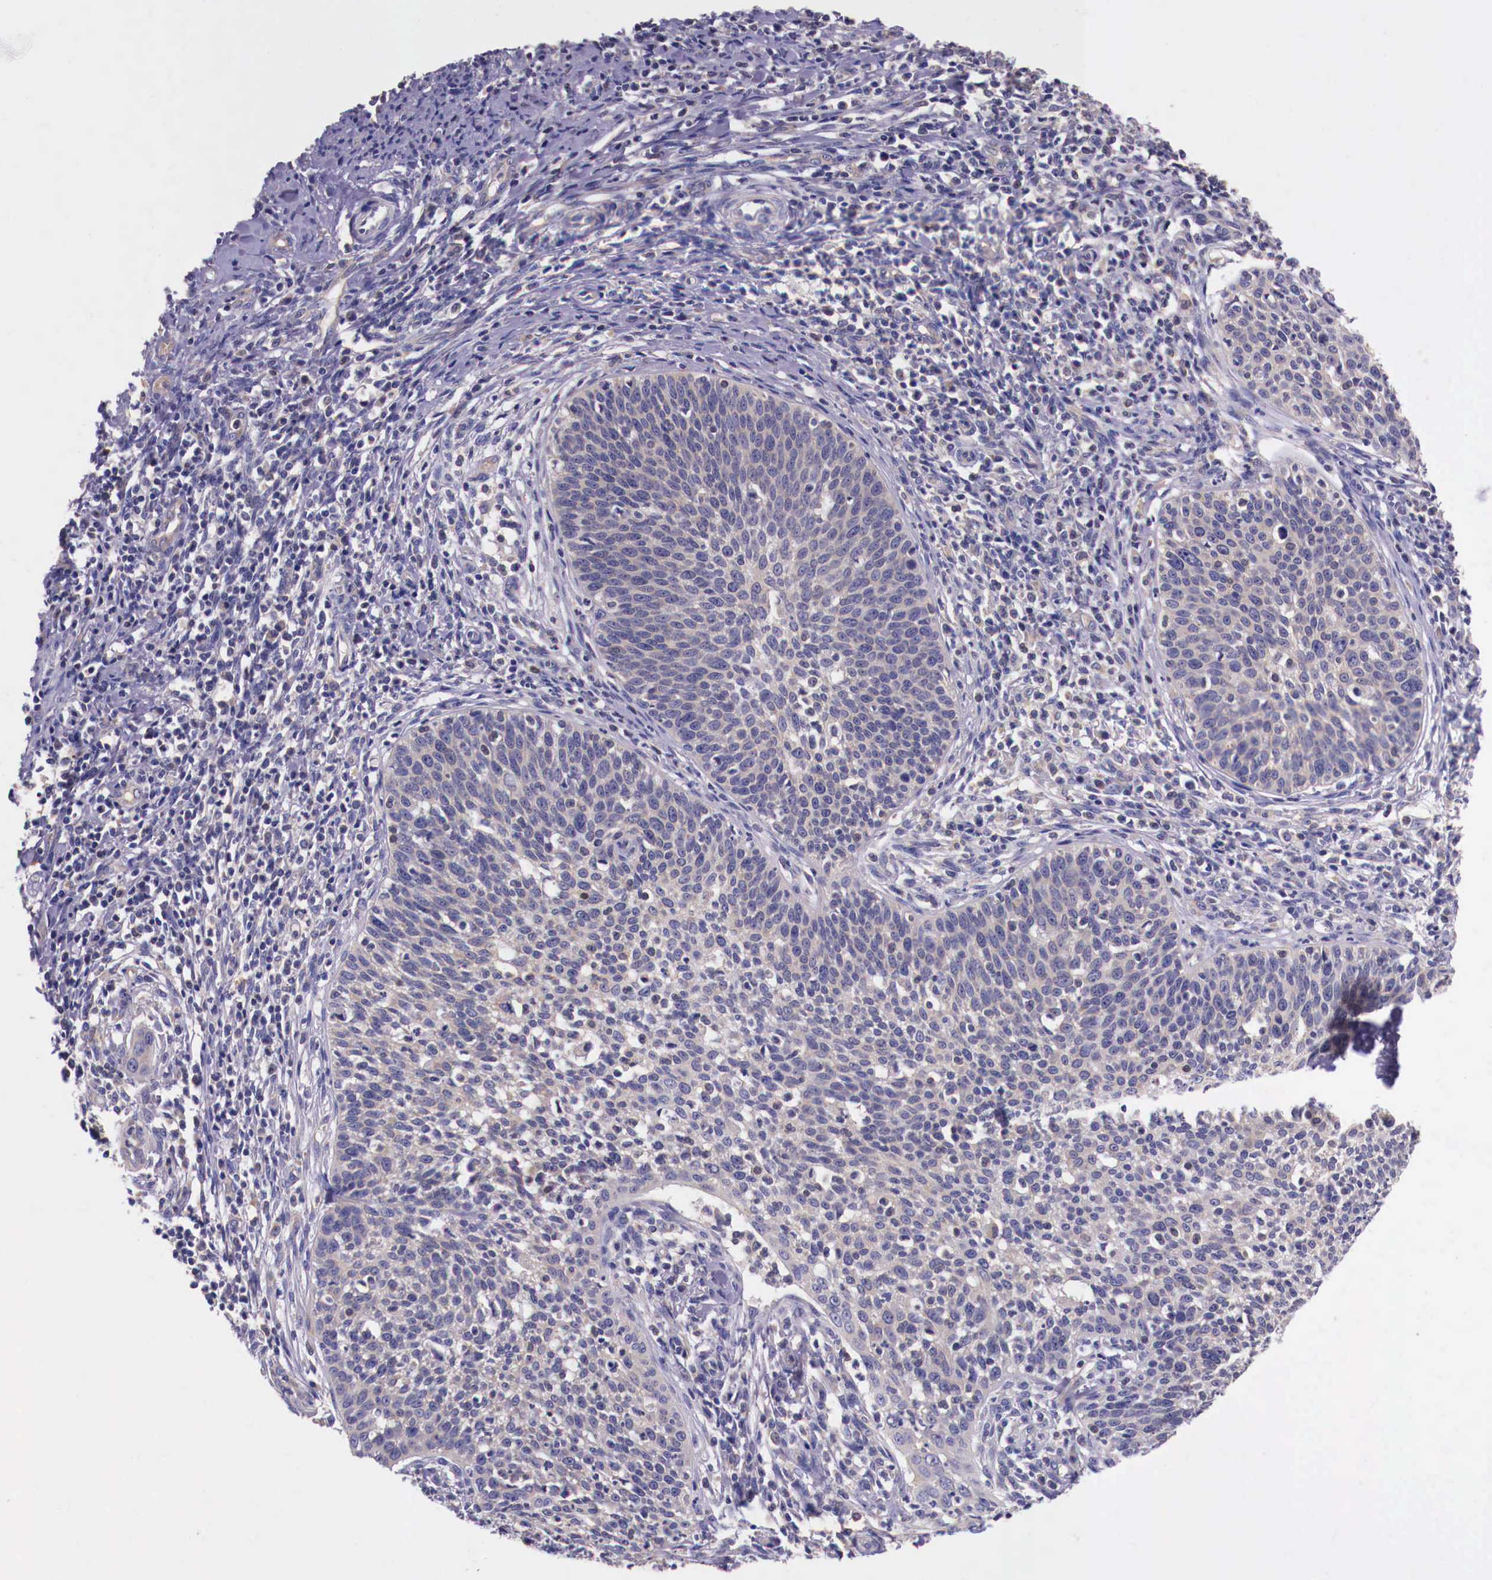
{"staining": {"intensity": "weak", "quantity": "<25%", "location": "cytoplasmic/membranous"}, "tissue": "cervical cancer", "cell_type": "Tumor cells", "image_type": "cancer", "snomed": [{"axis": "morphology", "description": "Squamous cell carcinoma, NOS"}, {"axis": "topography", "description": "Cervix"}], "caption": "Immunohistochemical staining of cervical squamous cell carcinoma shows no significant expression in tumor cells.", "gene": "GRIPAP1", "patient": {"sex": "female", "age": 41}}